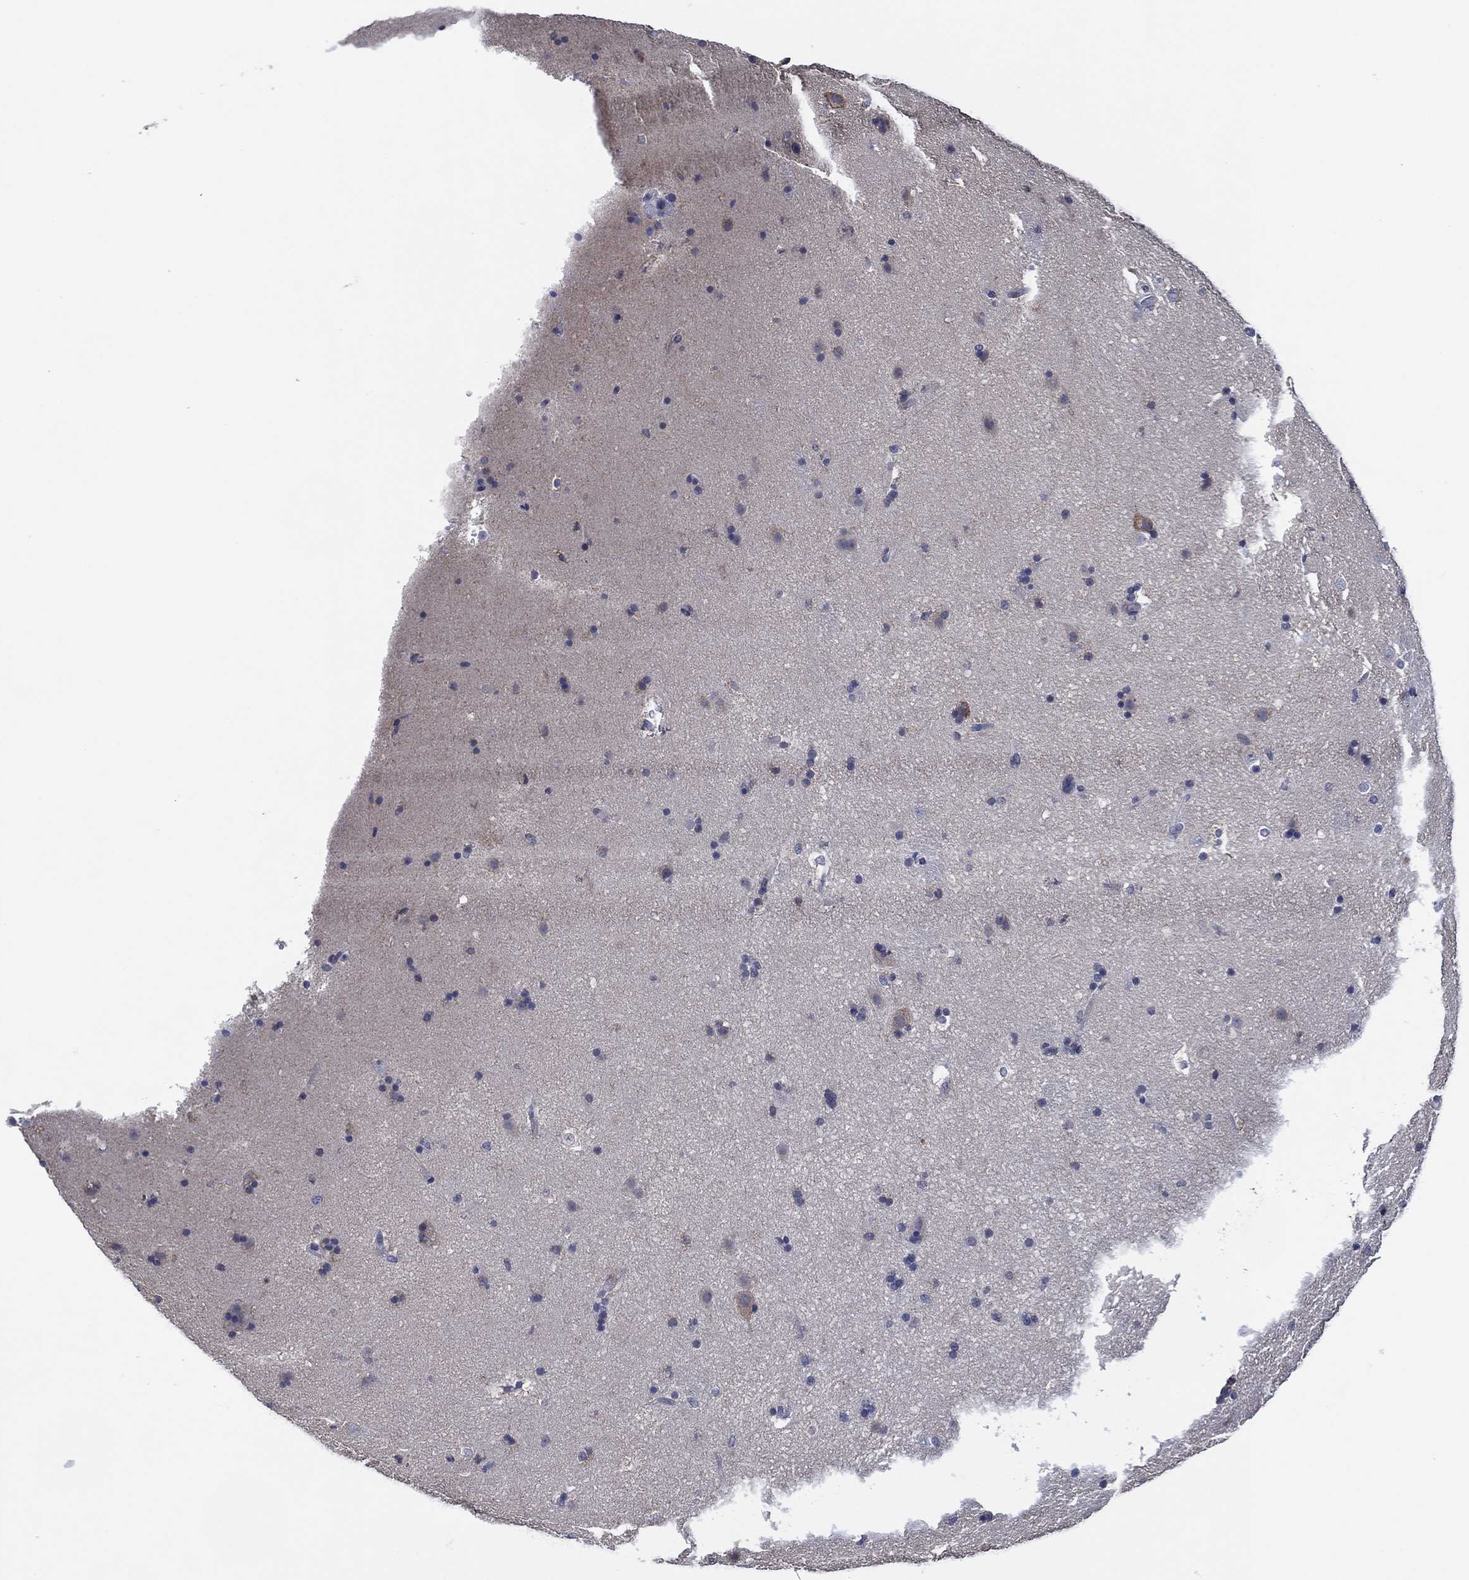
{"staining": {"intensity": "negative", "quantity": "none", "location": "none"}, "tissue": "caudate", "cell_type": "Glial cells", "image_type": "normal", "snomed": [{"axis": "morphology", "description": "Normal tissue, NOS"}, {"axis": "topography", "description": "Lateral ventricle wall"}], "caption": "A high-resolution image shows immunohistochemistry staining of unremarkable caudate, which displays no significant expression in glial cells.", "gene": "USP26", "patient": {"sex": "male", "age": 51}}